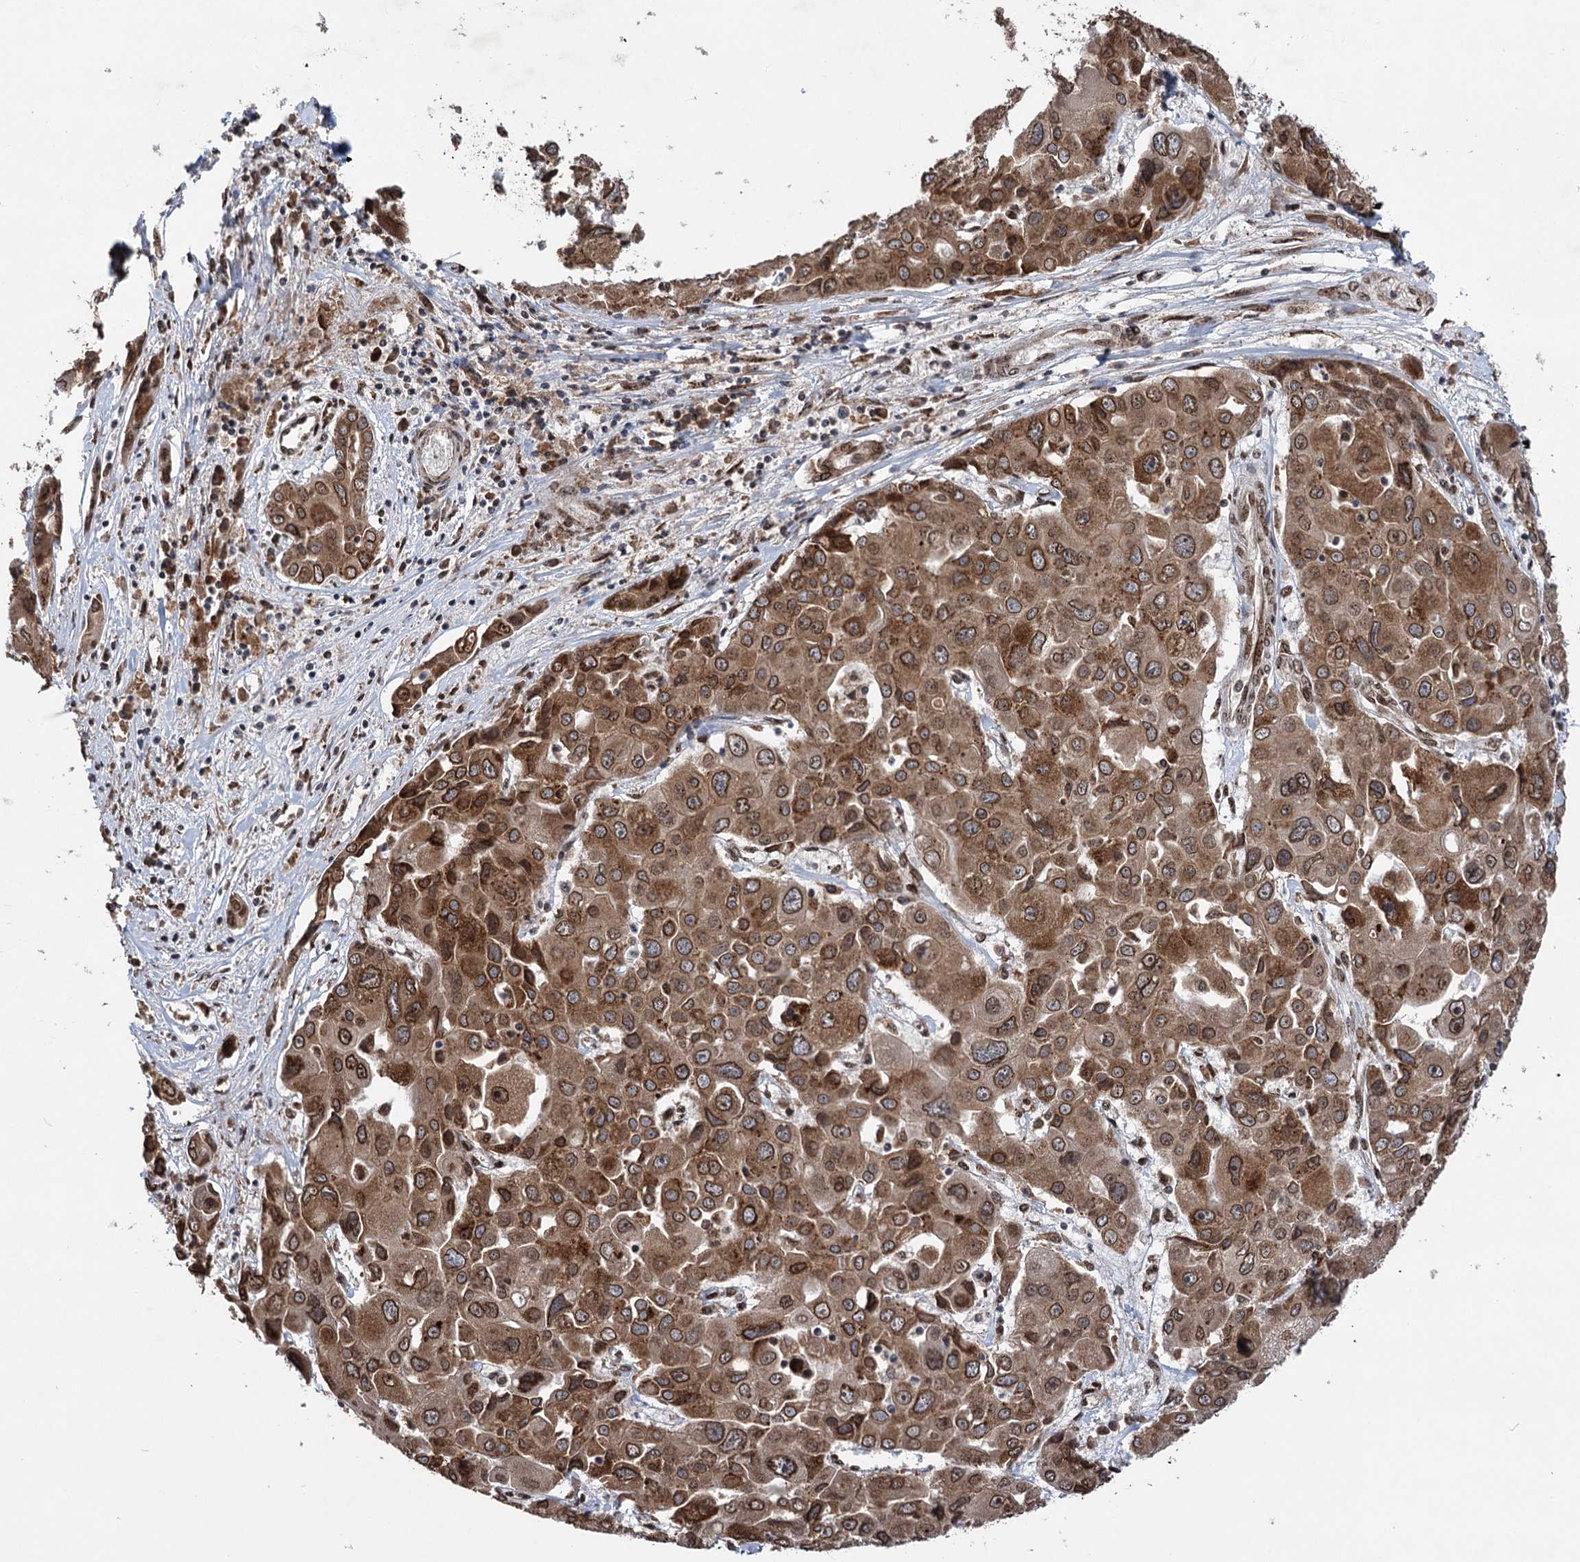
{"staining": {"intensity": "moderate", "quantity": ">75%", "location": "cytoplasmic/membranous,nuclear"}, "tissue": "liver cancer", "cell_type": "Tumor cells", "image_type": "cancer", "snomed": [{"axis": "morphology", "description": "Cholangiocarcinoma"}, {"axis": "topography", "description": "Liver"}], "caption": "Immunohistochemical staining of liver cancer (cholangiocarcinoma) reveals medium levels of moderate cytoplasmic/membranous and nuclear protein expression in about >75% of tumor cells. The protein is shown in brown color, while the nuclei are stained blue.", "gene": "MESD", "patient": {"sex": "male", "age": 67}}